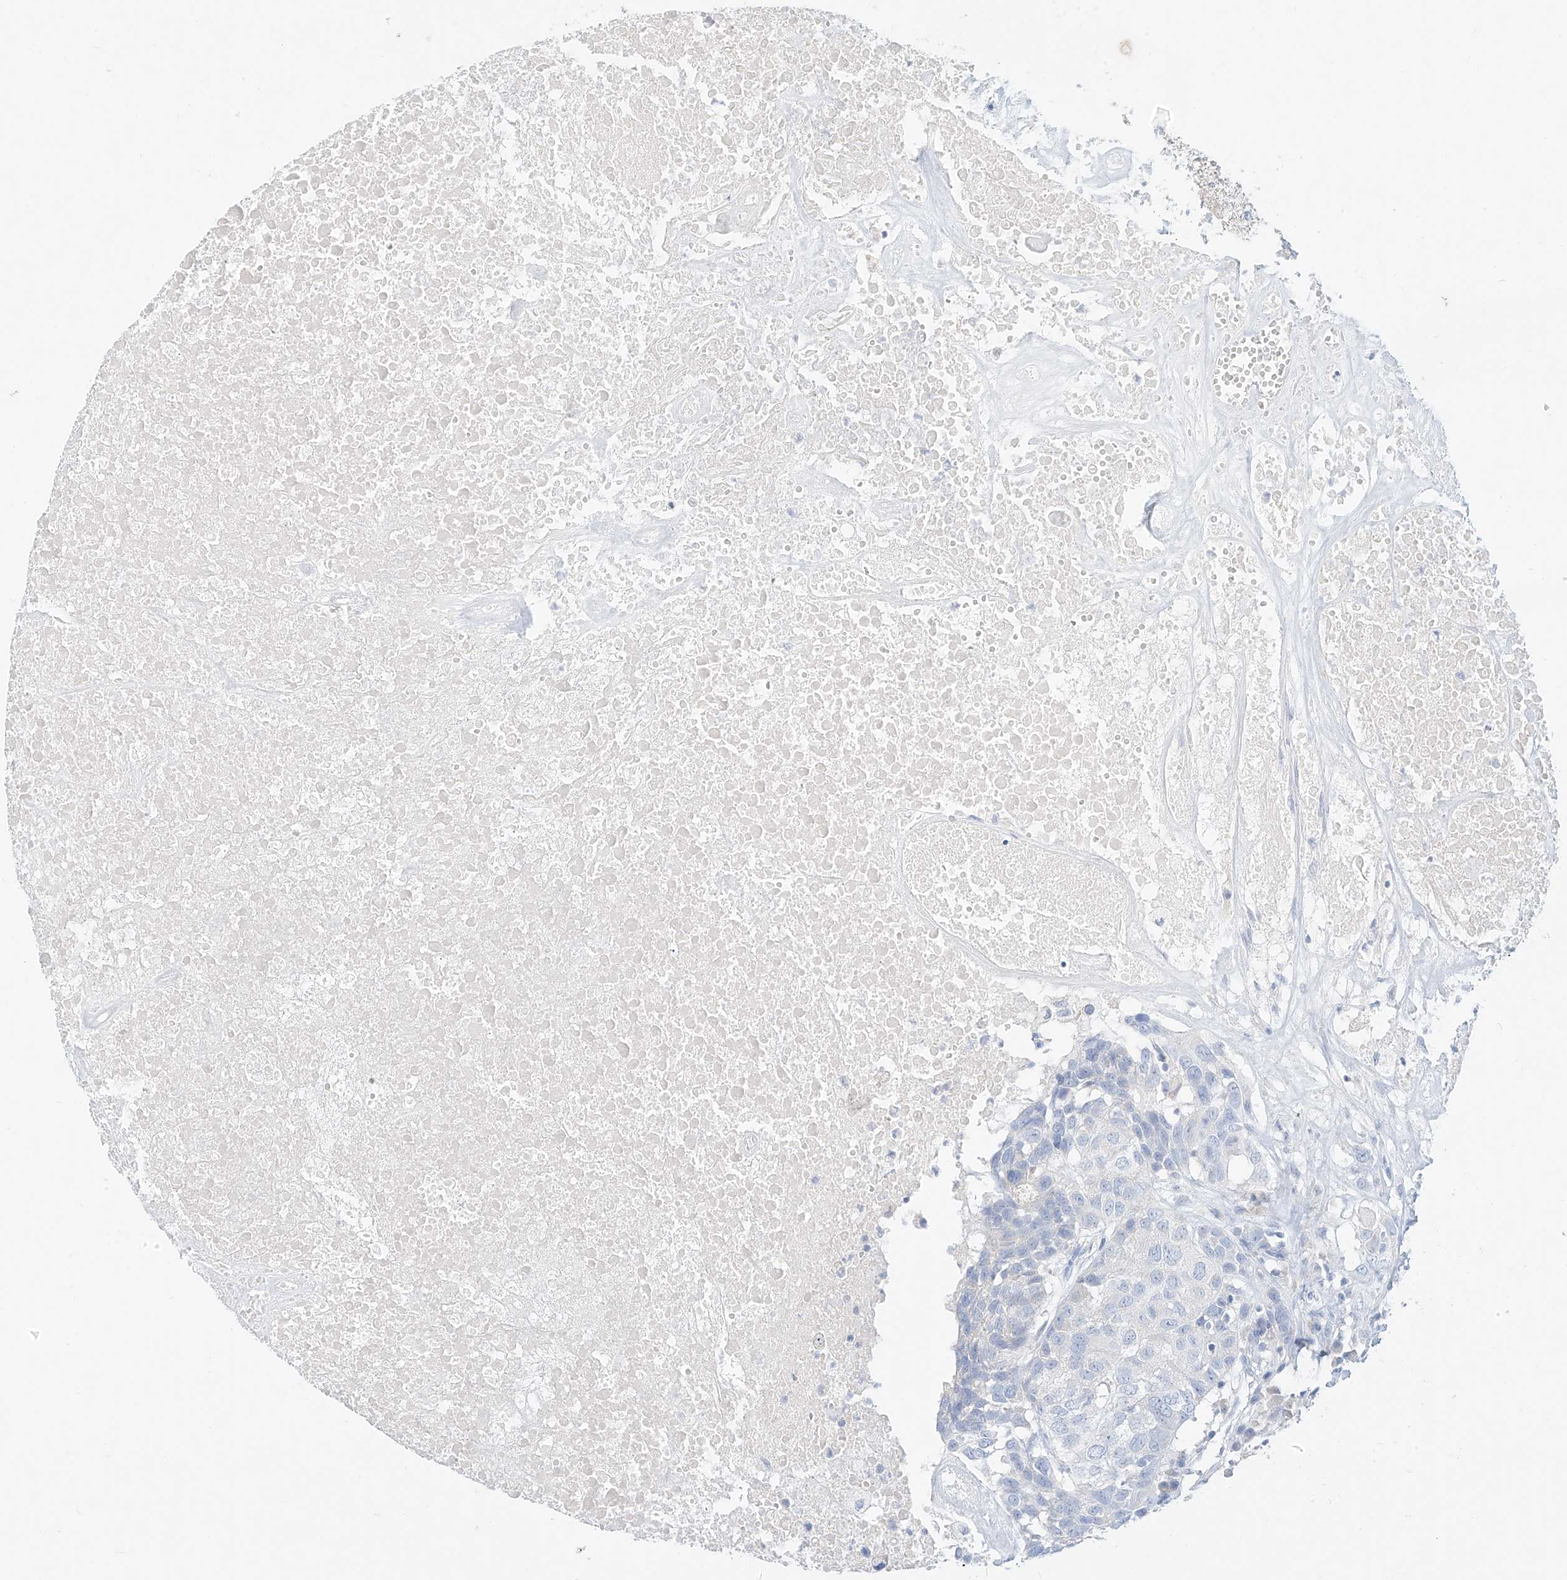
{"staining": {"intensity": "negative", "quantity": "none", "location": "none"}, "tissue": "head and neck cancer", "cell_type": "Tumor cells", "image_type": "cancer", "snomed": [{"axis": "morphology", "description": "Squamous cell carcinoma, NOS"}, {"axis": "topography", "description": "Head-Neck"}], "caption": "IHC of head and neck cancer (squamous cell carcinoma) reveals no positivity in tumor cells.", "gene": "ST3GAL5", "patient": {"sex": "male", "age": 66}}